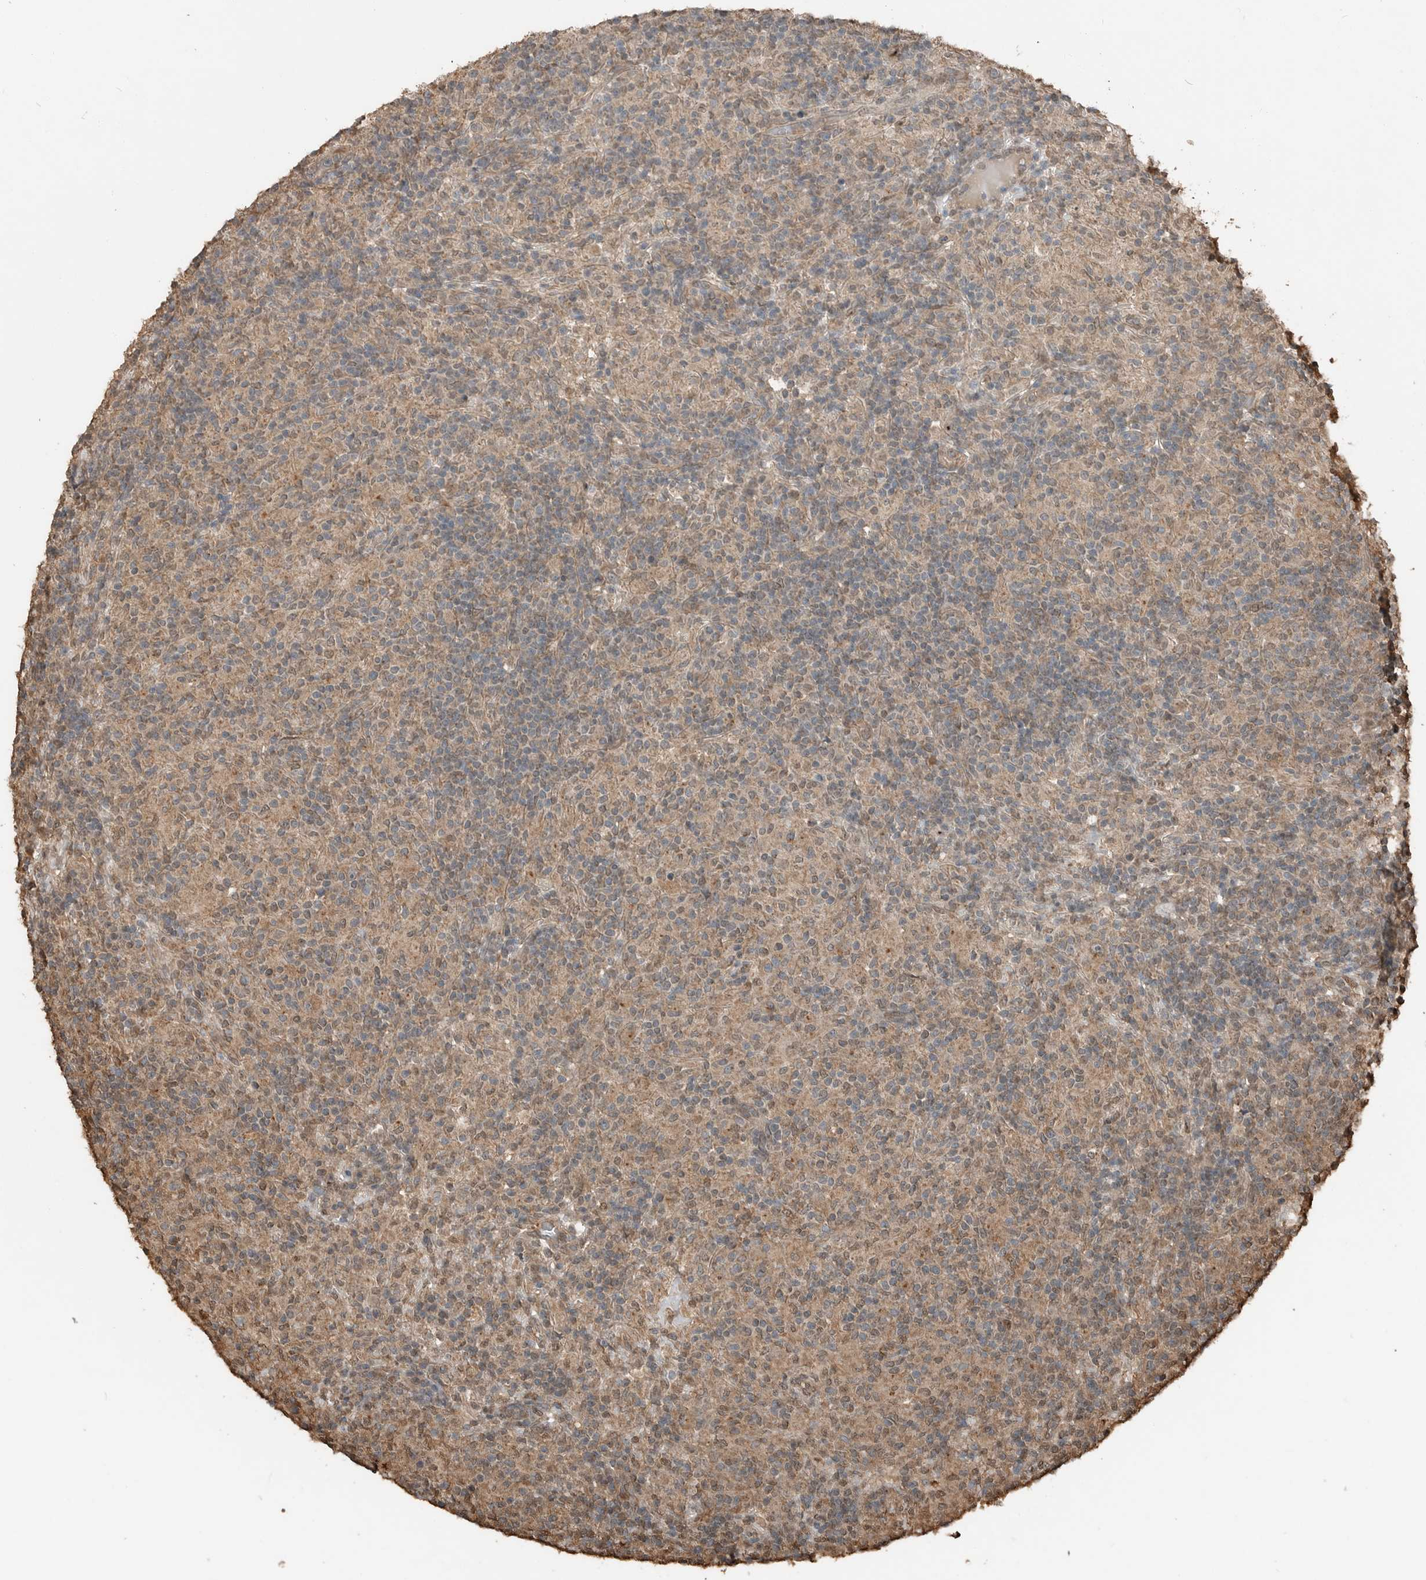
{"staining": {"intensity": "weak", "quantity": ">75%", "location": "cytoplasmic/membranous"}, "tissue": "lymphoma", "cell_type": "Tumor cells", "image_type": "cancer", "snomed": [{"axis": "morphology", "description": "Hodgkin's disease, NOS"}, {"axis": "topography", "description": "Lymph node"}], "caption": "DAB (3,3'-diaminobenzidine) immunohistochemical staining of human Hodgkin's disease demonstrates weak cytoplasmic/membranous protein expression in approximately >75% of tumor cells.", "gene": "BLZF1", "patient": {"sex": "male", "age": 70}}